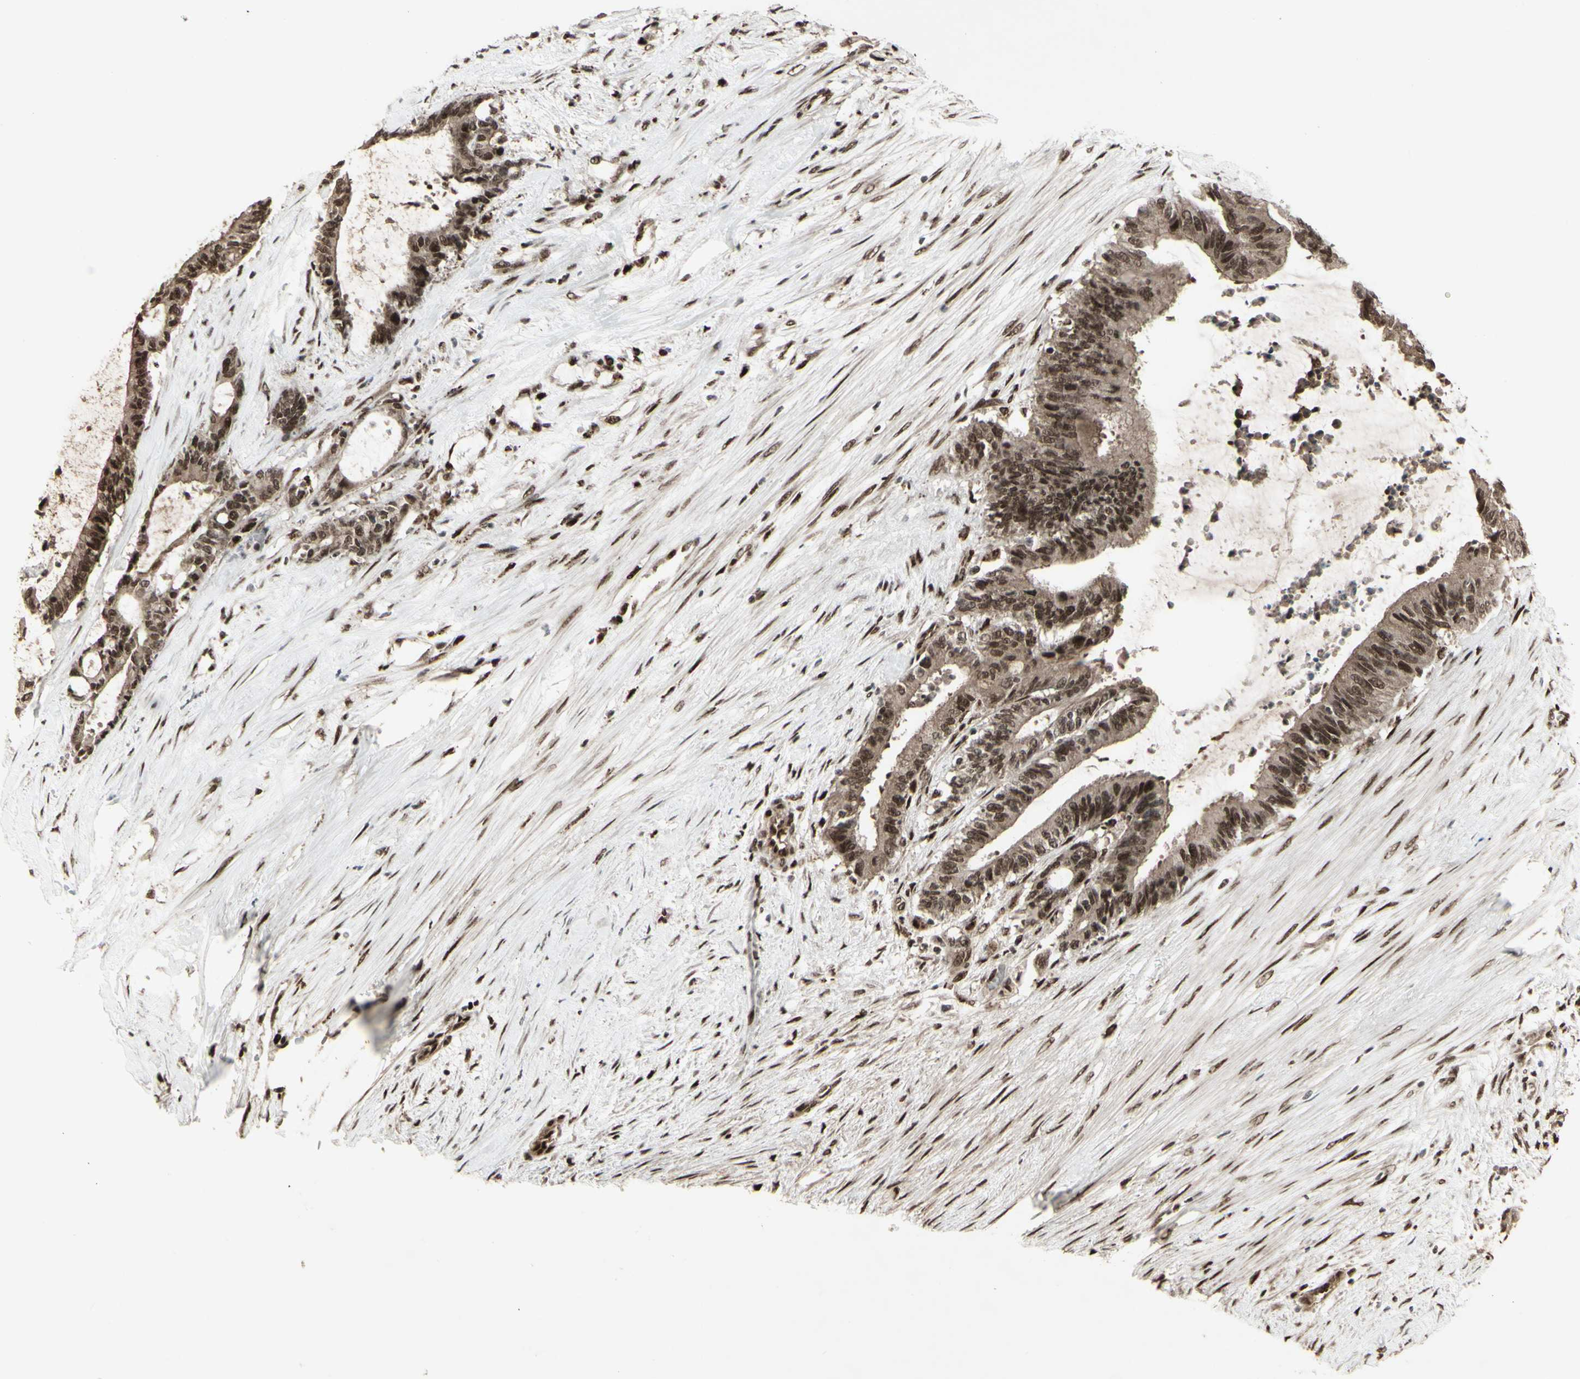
{"staining": {"intensity": "strong", "quantity": ">75%", "location": "cytoplasmic/membranous,nuclear"}, "tissue": "liver cancer", "cell_type": "Tumor cells", "image_type": "cancer", "snomed": [{"axis": "morphology", "description": "Cholangiocarcinoma"}, {"axis": "topography", "description": "Liver"}], "caption": "Human liver cholangiocarcinoma stained with a protein marker reveals strong staining in tumor cells.", "gene": "CBX1", "patient": {"sex": "female", "age": 73}}